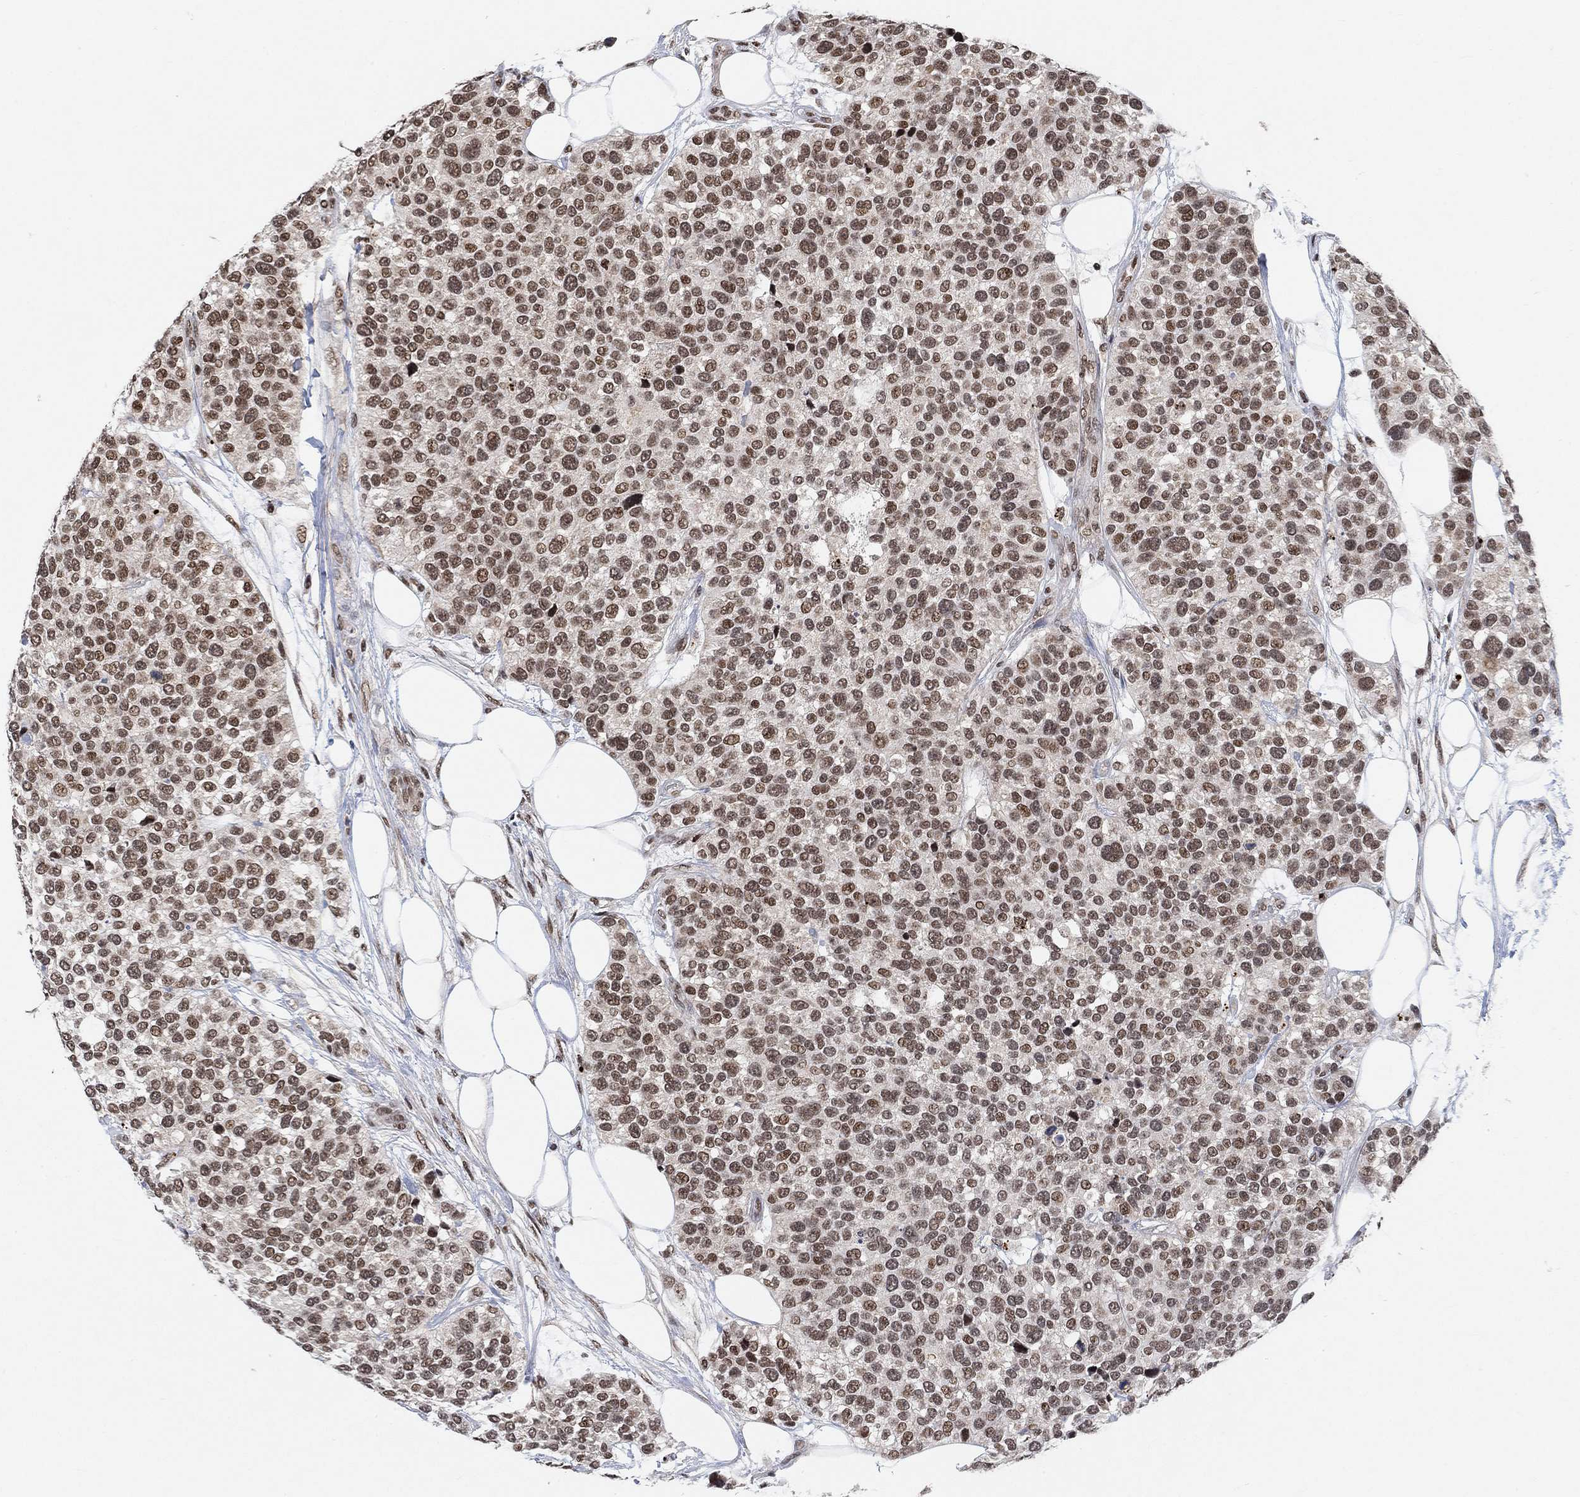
{"staining": {"intensity": "moderate", "quantity": ">75%", "location": "nuclear"}, "tissue": "urothelial cancer", "cell_type": "Tumor cells", "image_type": "cancer", "snomed": [{"axis": "morphology", "description": "Urothelial carcinoma, High grade"}, {"axis": "topography", "description": "Urinary bladder"}], "caption": "High-power microscopy captured an immunohistochemistry micrograph of high-grade urothelial carcinoma, revealing moderate nuclear positivity in approximately >75% of tumor cells.", "gene": "THAP8", "patient": {"sex": "male", "age": 77}}